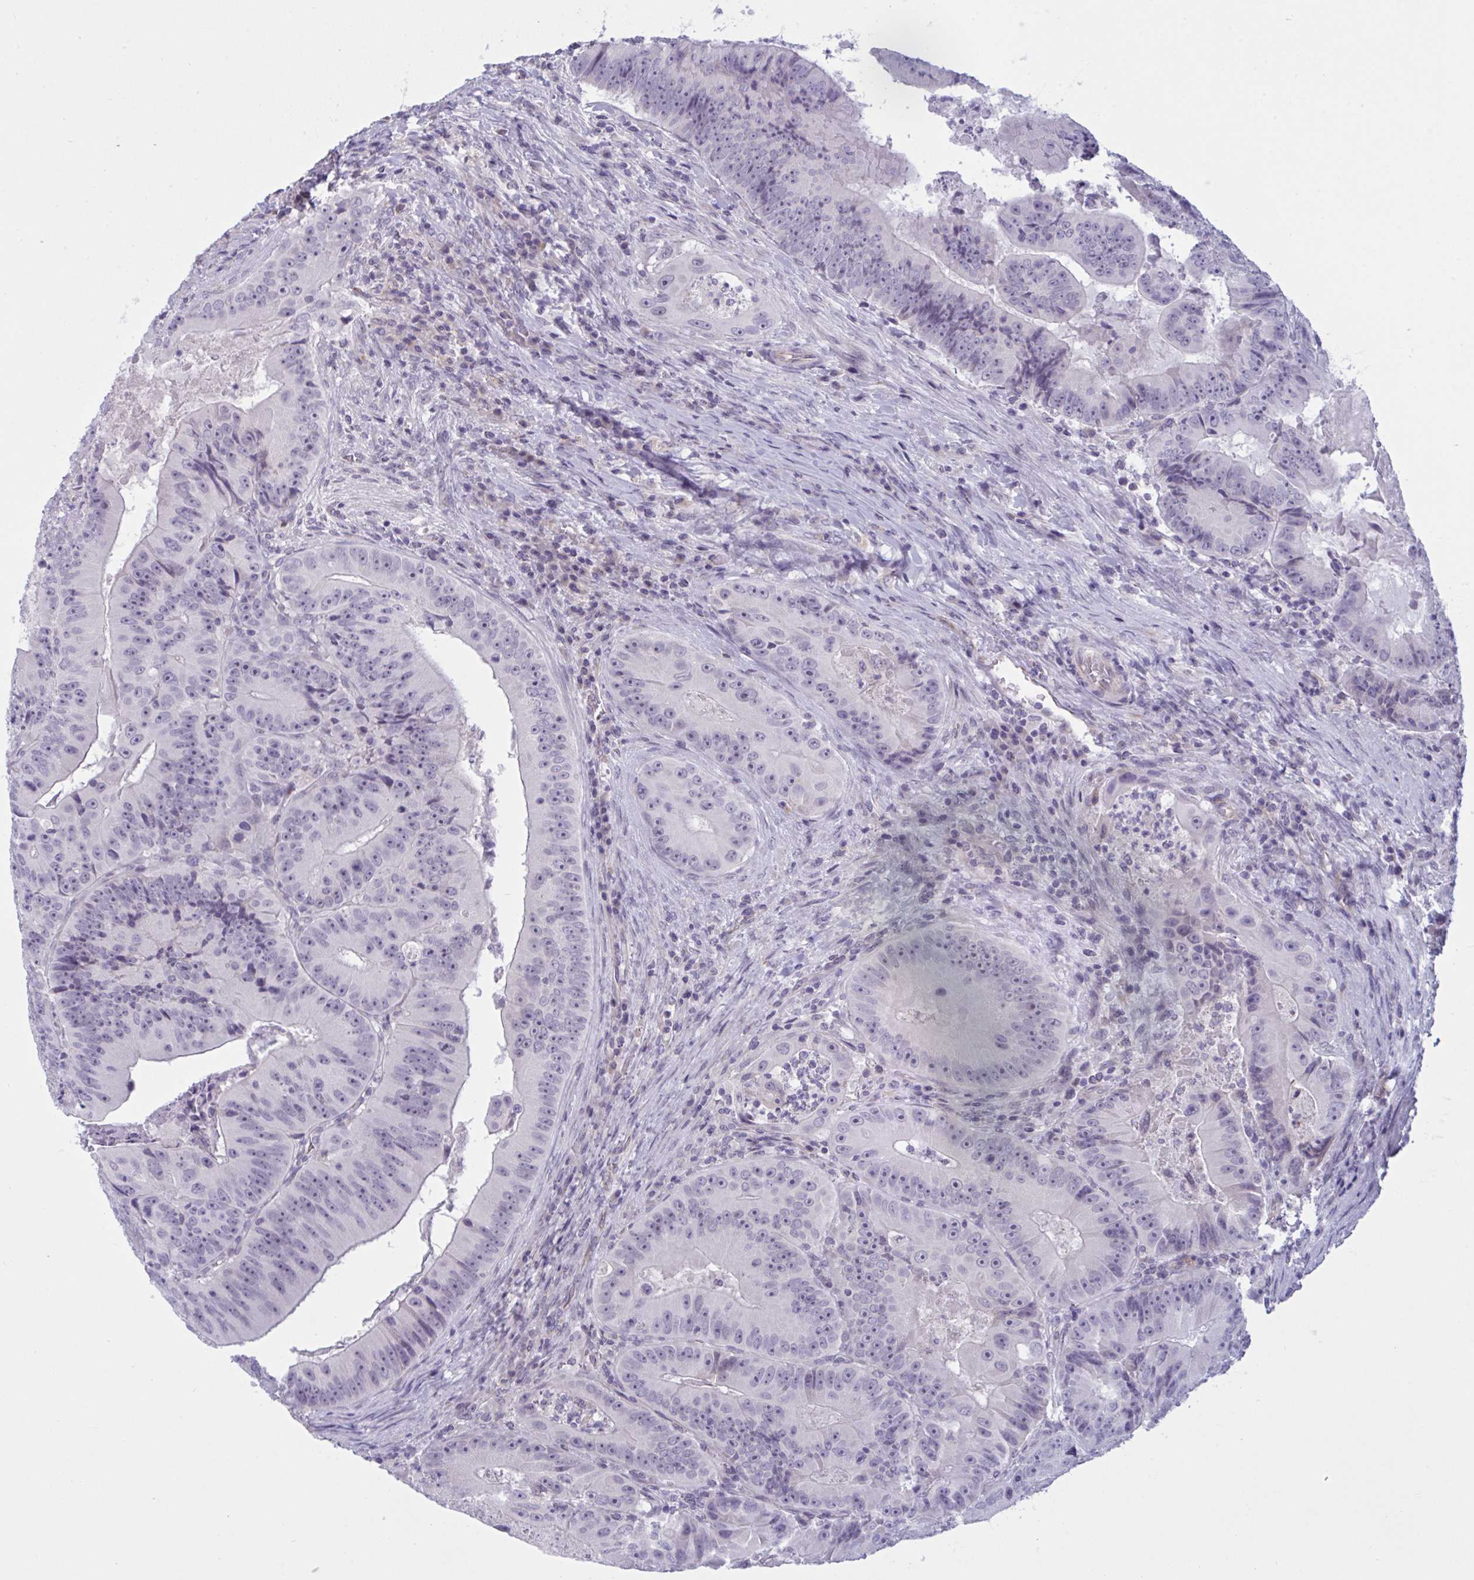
{"staining": {"intensity": "negative", "quantity": "none", "location": "none"}, "tissue": "colorectal cancer", "cell_type": "Tumor cells", "image_type": "cancer", "snomed": [{"axis": "morphology", "description": "Adenocarcinoma, NOS"}, {"axis": "topography", "description": "Colon"}], "caption": "The image exhibits no significant staining in tumor cells of adenocarcinoma (colorectal).", "gene": "OR1L3", "patient": {"sex": "female", "age": 86}}